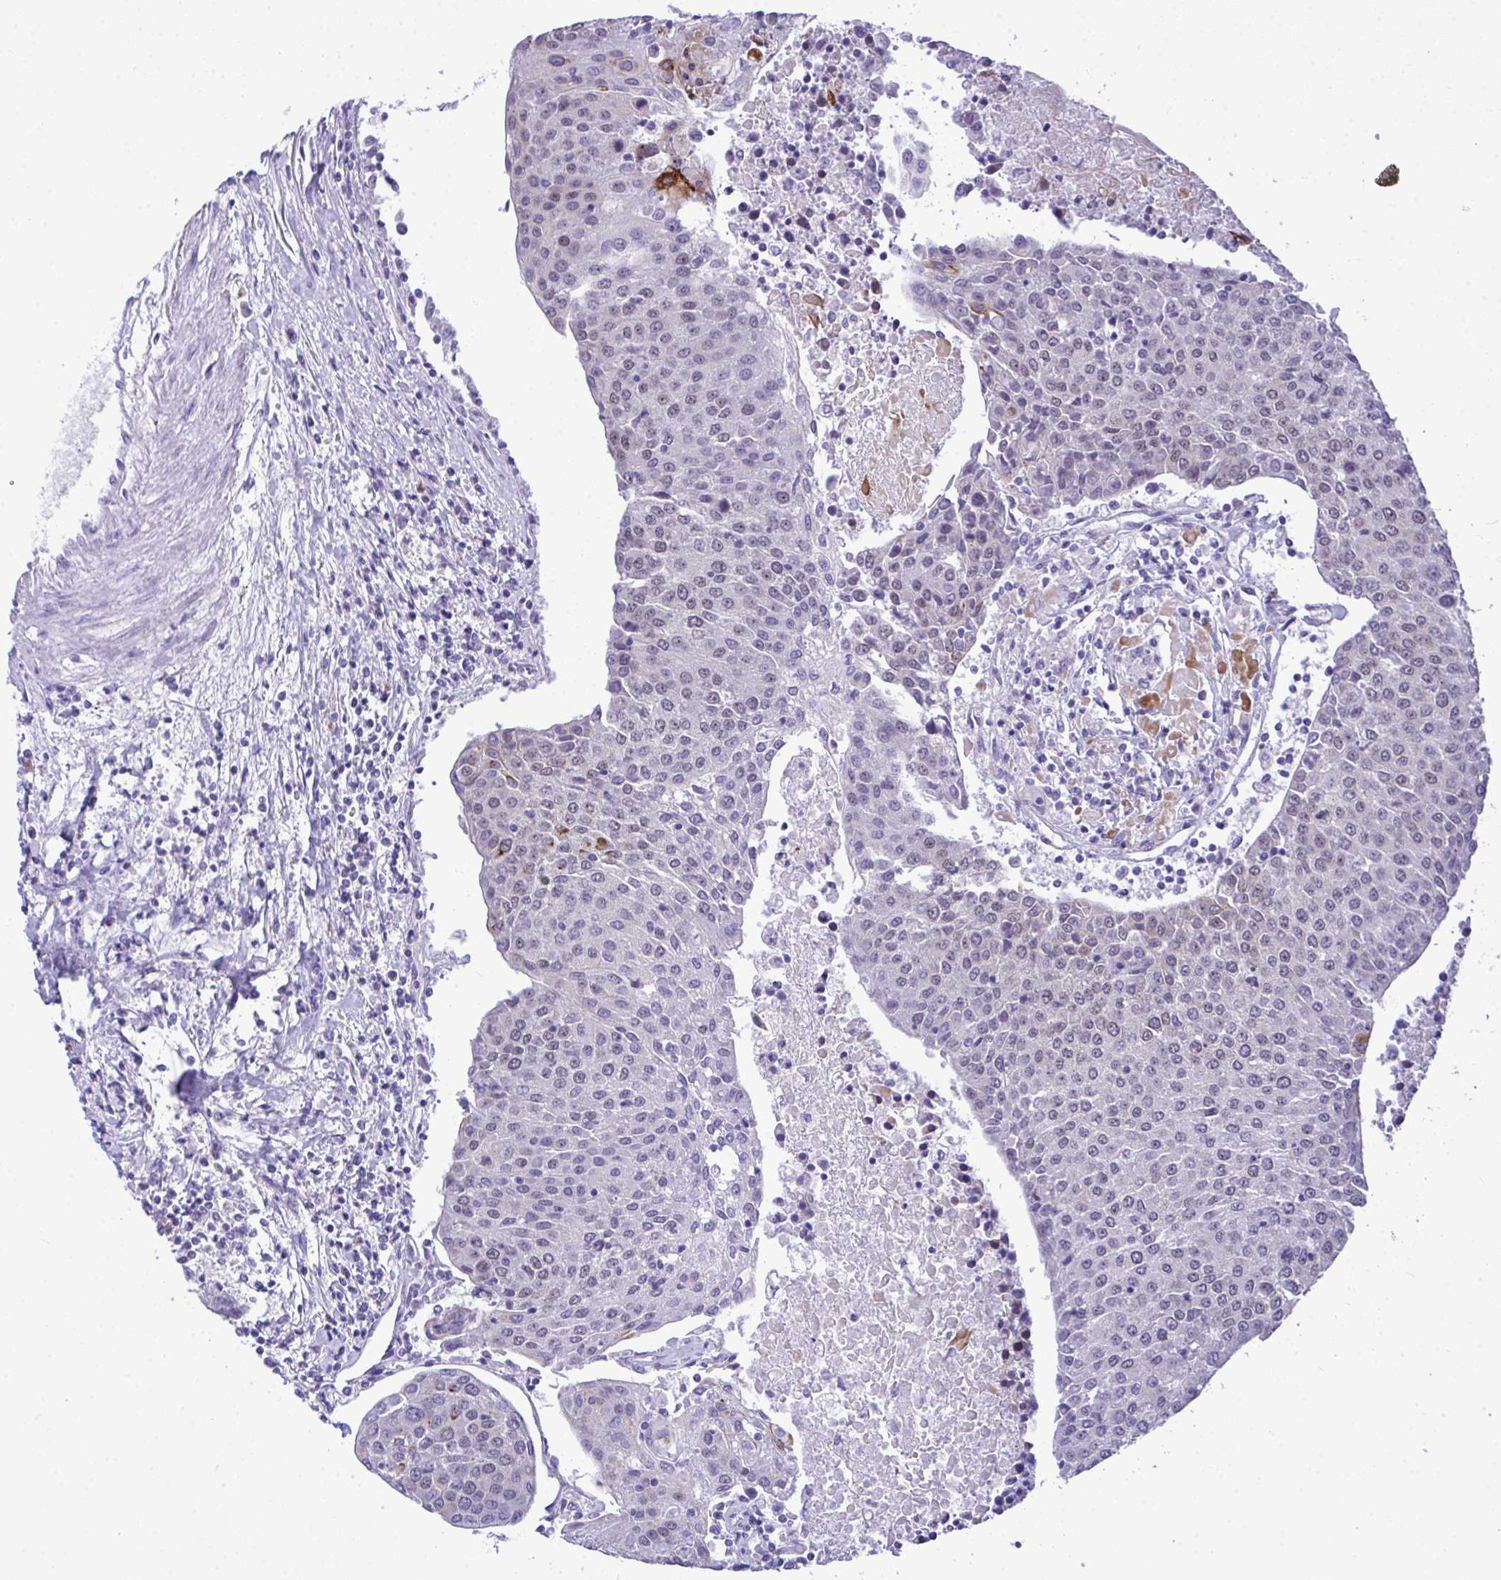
{"staining": {"intensity": "strong", "quantity": "<25%", "location": "cytoplasmic/membranous"}, "tissue": "urothelial cancer", "cell_type": "Tumor cells", "image_type": "cancer", "snomed": [{"axis": "morphology", "description": "Urothelial carcinoma, High grade"}, {"axis": "topography", "description": "Urinary bladder"}], "caption": "This is an image of immunohistochemistry (IHC) staining of urothelial carcinoma (high-grade), which shows strong staining in the cytoplasmic/membranous of tumor cells.", "gene": "TEAD4", "patient": {"sex": "female", "age": 85}}